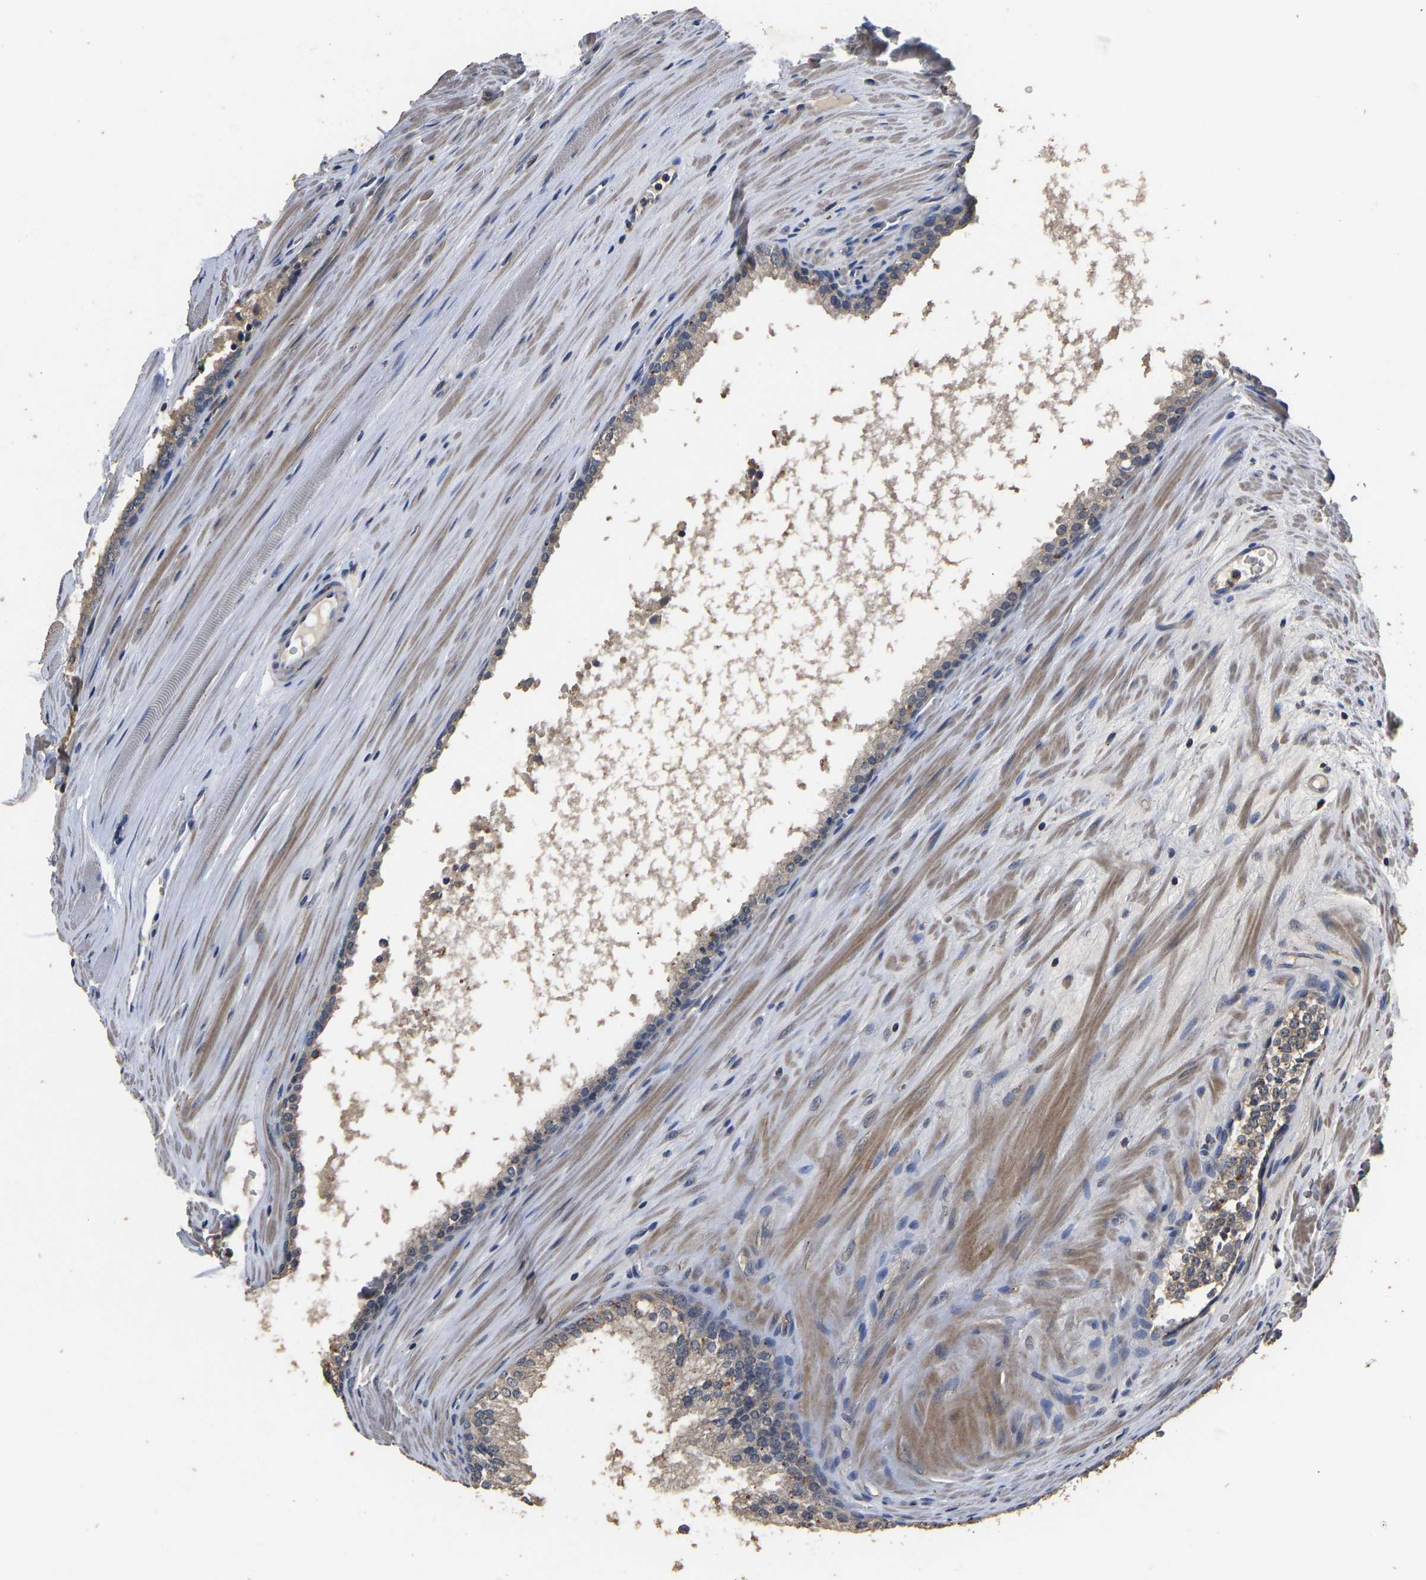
{"staining": {"intensity": "weak", "quantity": "25%-75%", "location": "cytoplasmic/membranous"}, "tissue": "prostate cancer", "cell_type": "Tumor cells", "image_type": "cancer", "snomed": [{"axis": "morphology", "description": "Adenocarcinoma, Low grade"}, {"axis": "topography", "description": "Prostate"}], "caption": "Immunohistochemical staining of human low-grade adenocarcinoma (prostate) exhibits low levels of weak cytoplasmic/membranous protein positivity in approximately 25%-75% of tumor cells.", "gene": "CIDEC", "patient": {"sex": "male", "age": 70}}